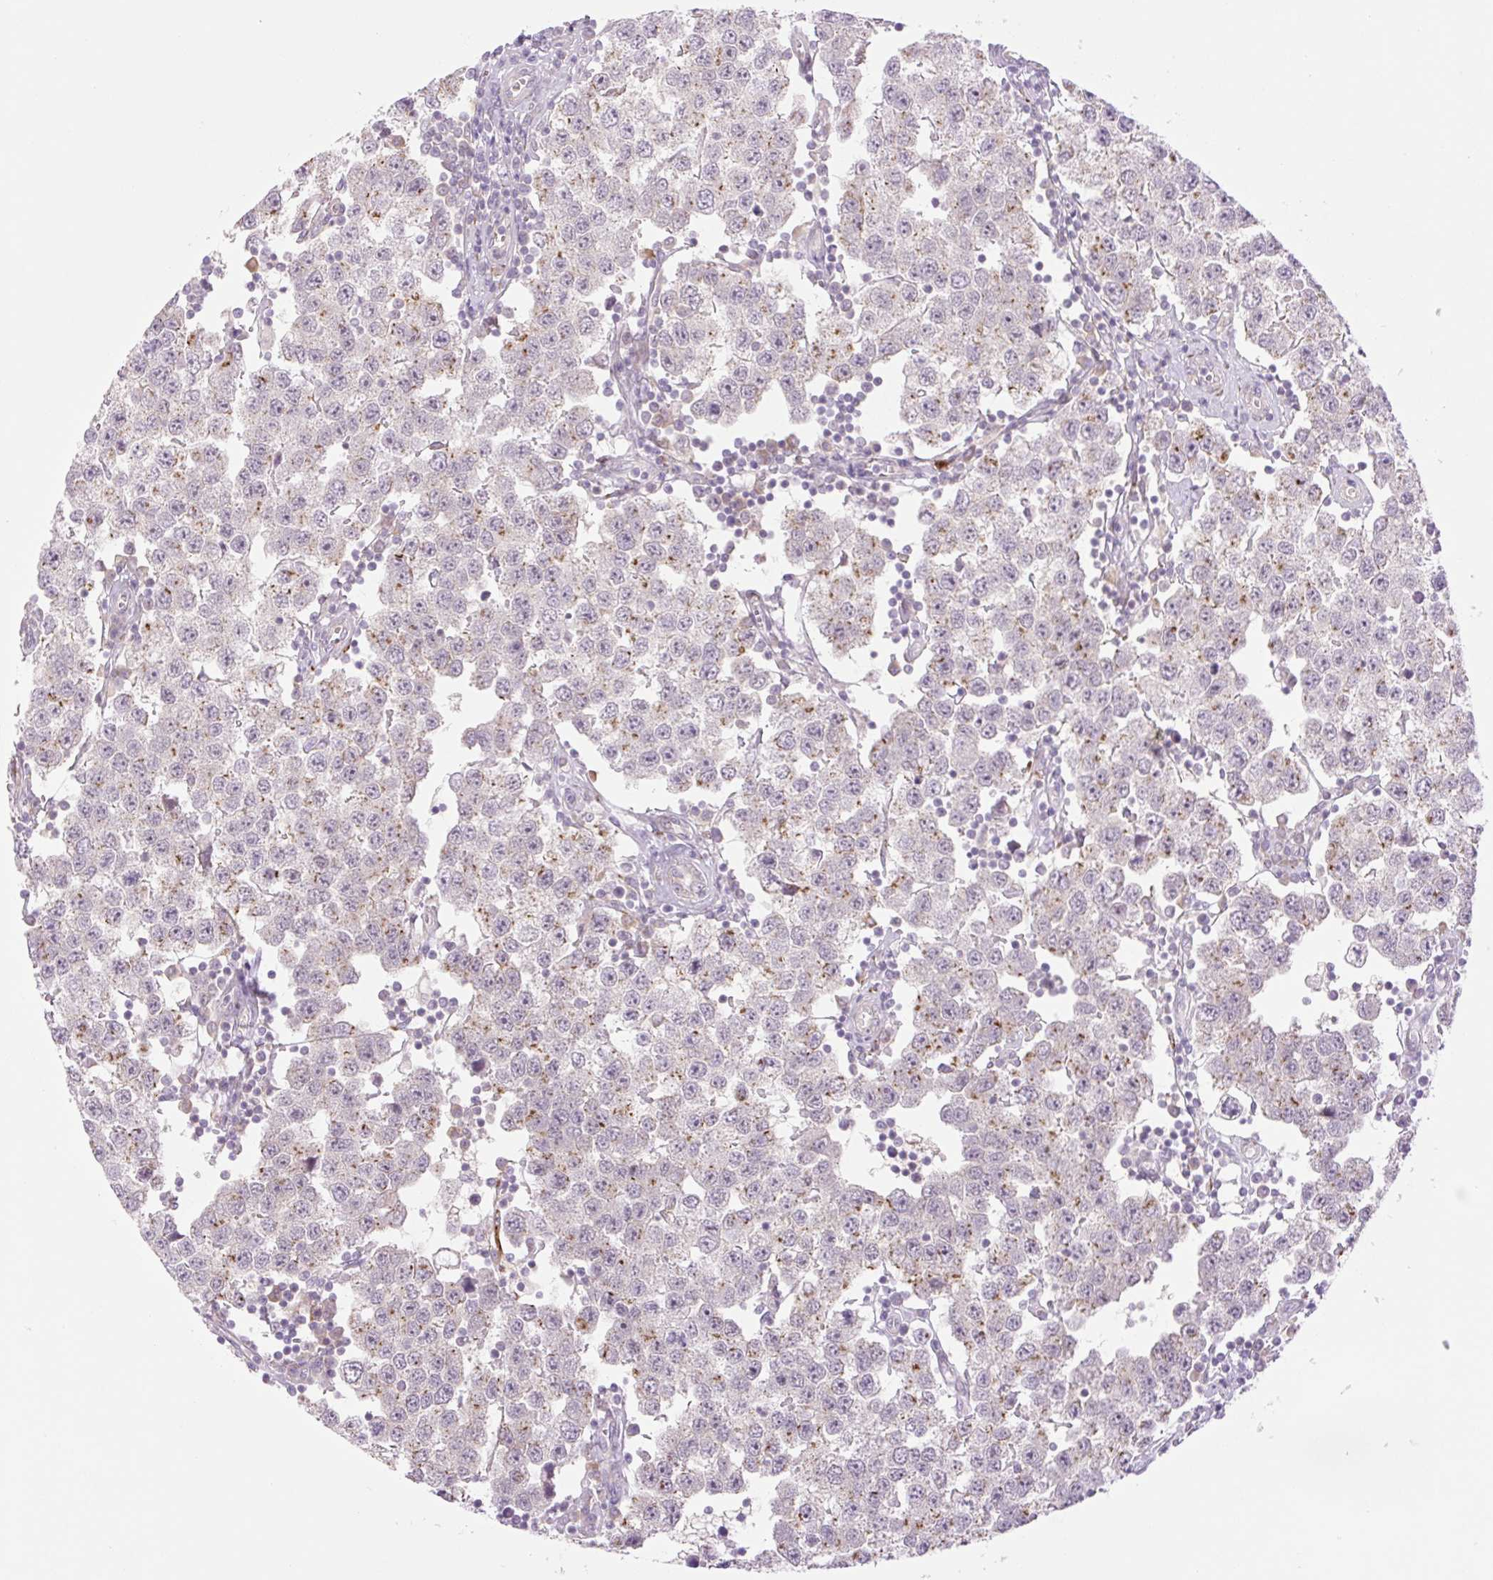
{"staining": {"intensity": "moderate", "quantity": "<25%", "location": "cytoplasmic/membranous"}, "tissue": "testis cancer", "cell_type": "Tumor cells", "image_type": "cancer", "snomed": [{"axis": "morphology", "description": "Seminoma, NOS"}, {"axis": "topography", "description": "Testis"}], "caption": "Immunohistochemistry histopathology image of human testis cancer stained for a protein (brown), which exhibits low levels of moderate cytoplasmic/membranous staining in approximately <25% of tumor cells.", "gene": "COL5A1", "patient": {"sex": "male", "age": 34}}